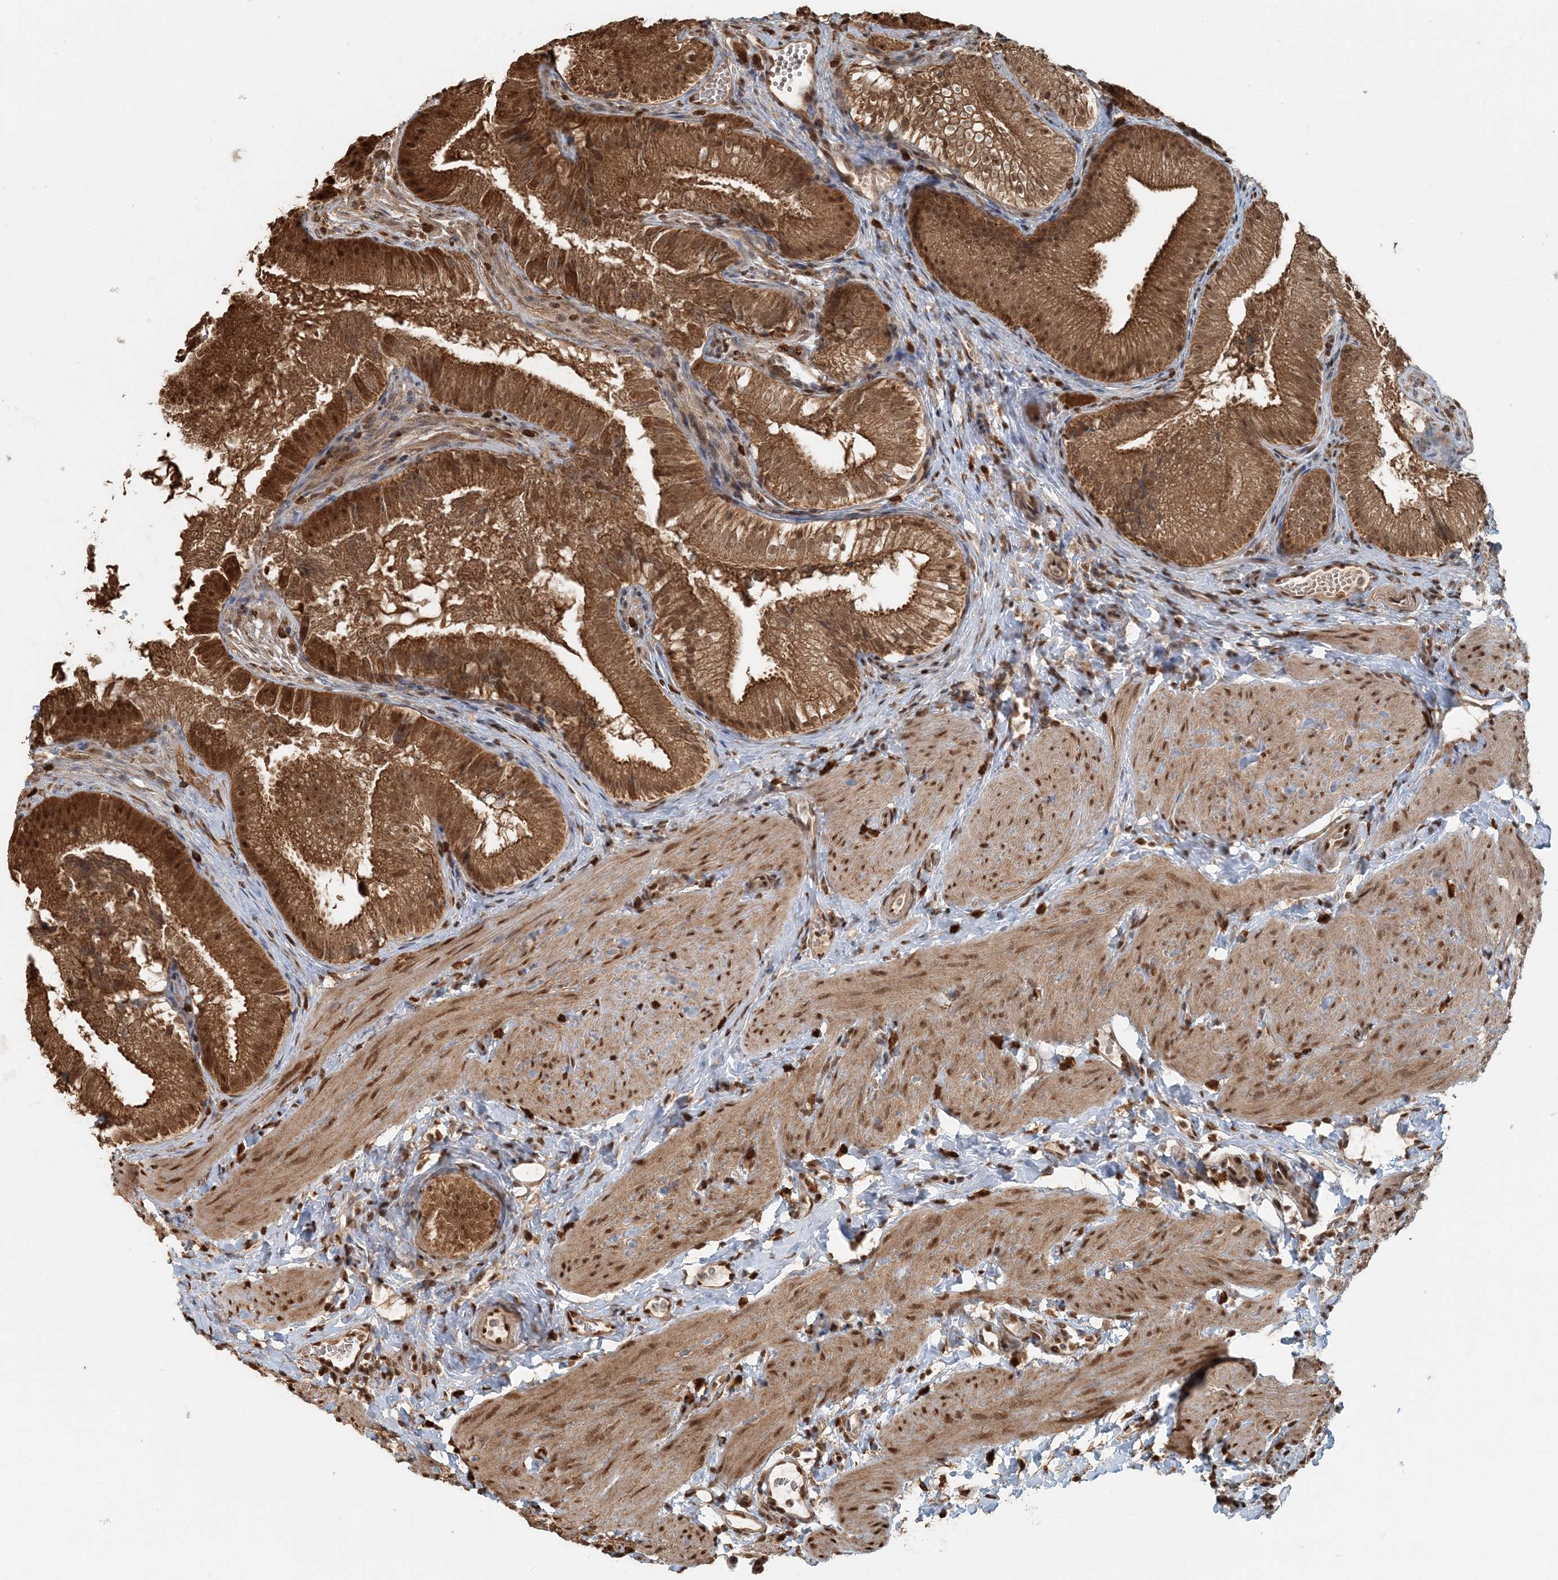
{"staining": {"intensity": "strong", "quantity": ">75%", "location": "cytoplasmic/membranous,nuclear"}, "tissue": "gallbladder", "cell_type": "Glandular cells", "image_type": "normal", "snomed": [{"axis": "morphology", "description": "Normal tissue, NOS"}, {"axis": "topography", "description": "Gallbladder"}], "caption": "Protein staining of normal gallbladder displays strong cytoplasmic/membranous,nuclear staining in about >75% of glandular cells. Using DAB (brown) and hematoxylin (blue) stains, captured at high magnification using brightfield microscopy.", "gene": "ARHGAP35", "patient": {"sex": "female", "age": 30}}